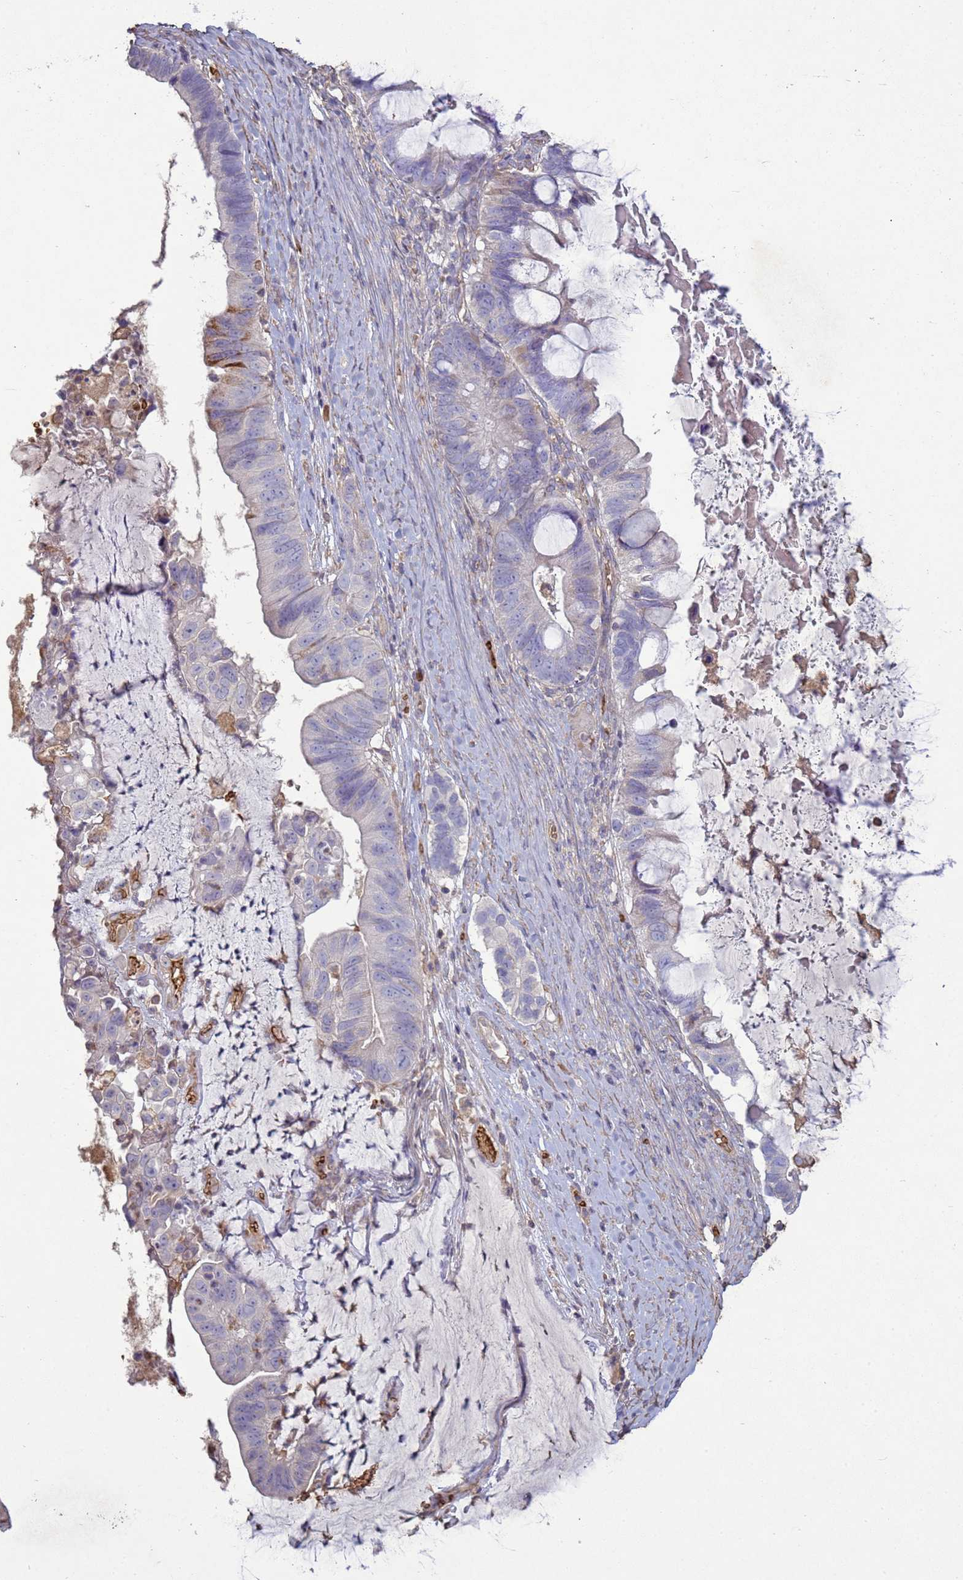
{"staining": {"intensity": "negative", "quantity": "none", "location": "none"}, "tissue": "ovarian cancer", "cell_type": "Tumor cells", "image_type": "cancer", "snomed": [{"axis": "morphology", "description": "Cystadenocarcinoma, mucinous, NOS"}, {"axis": "topography", "description": "Ovary"}], "caption": "Immunohistochemistry image of human ovarian cancer stained for a protein (brown), which reveals no positivity in tumor cells.", "gene": "SGIP1", "patient": {"sex": "female", "age": 61}}